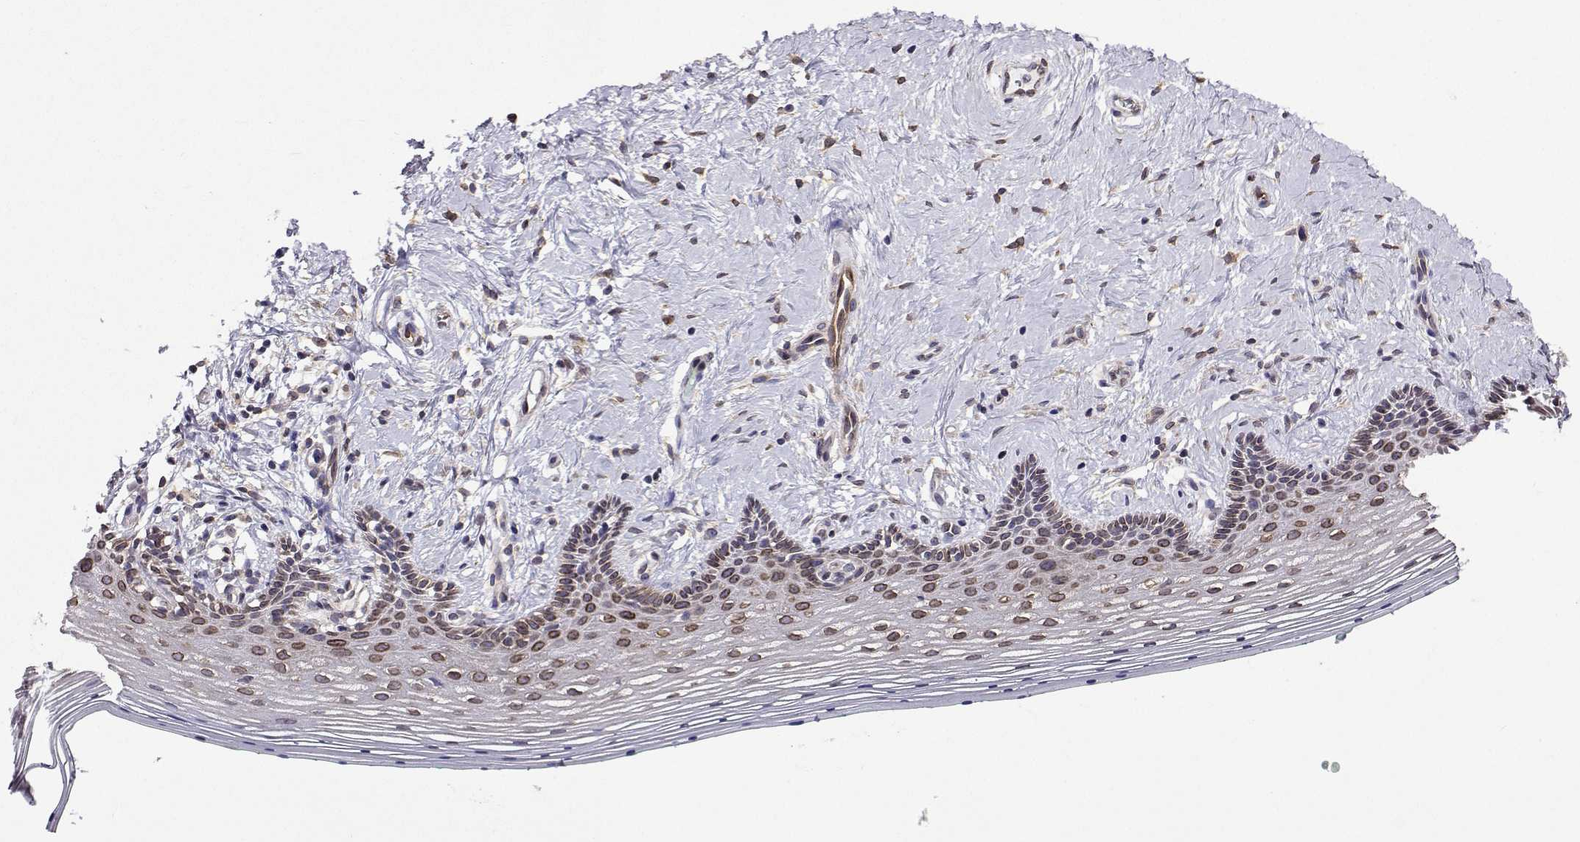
{"staining": {"intensity": "moderate", "quantity": "25%-75%", "location": "cytoplasmic/membranous,nuclear"}, "tissue": "vagina", "cell_type": "Squamous epithelial cells", "image_type": "normal", "snomed": [{"axis": "morphology", "description": "Normal tissue, NOS"}, {"axis": "topography", "description": "Vagina"}], "caption": "The image reveals staining of benign vagina, revealing moderate cytoplasmic/membranous,nuclear protein positivity (brown color) within squamous epithelial cells. (brown staining indicates protein expression, while blue staining denotes nuclei).", "gene": "PGRMC2", "patient": {"sex": "female", "age": 42}}